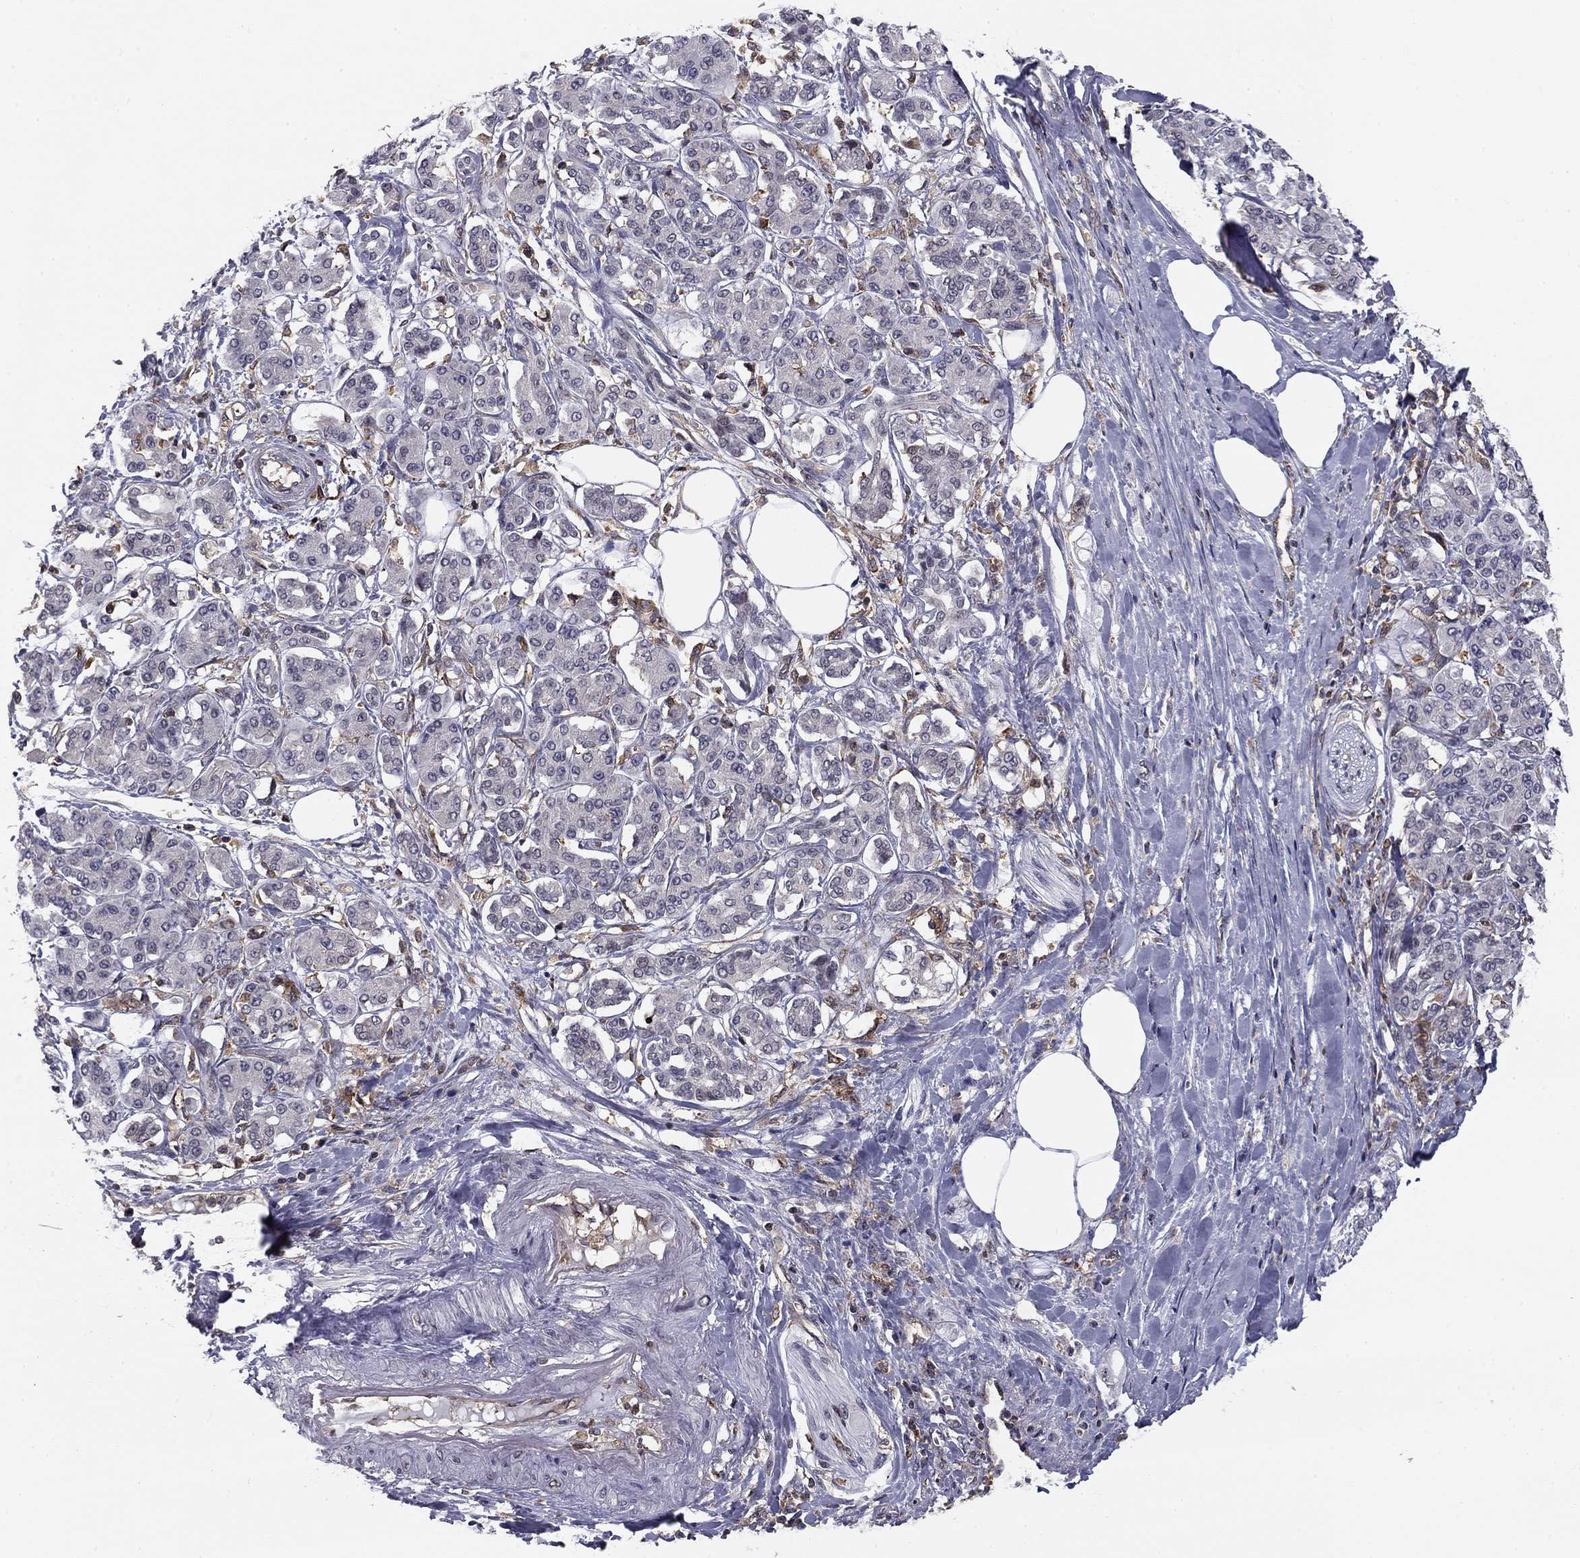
{"staining": {"intensity": "negative", "quantity": "none", "location": "none"}, "tissue": "pancreatic cancer", "cell_type": "Tumor cells", "image_type": "cancer", "snomed": [{"axis": "morphology", "description": "Adenocarcinoma, NOS"}, {"axis": "topography", "description": "Pancreas"}], "caption": "There is no significant positivity in tumor cells of pancreatic cancer. The staining is performed using DAB brown chromogen with nuclei counter-stained in using hematoxylin.", "gene": "PLCB2", "patient": {"sex": "female", "age": 56}}